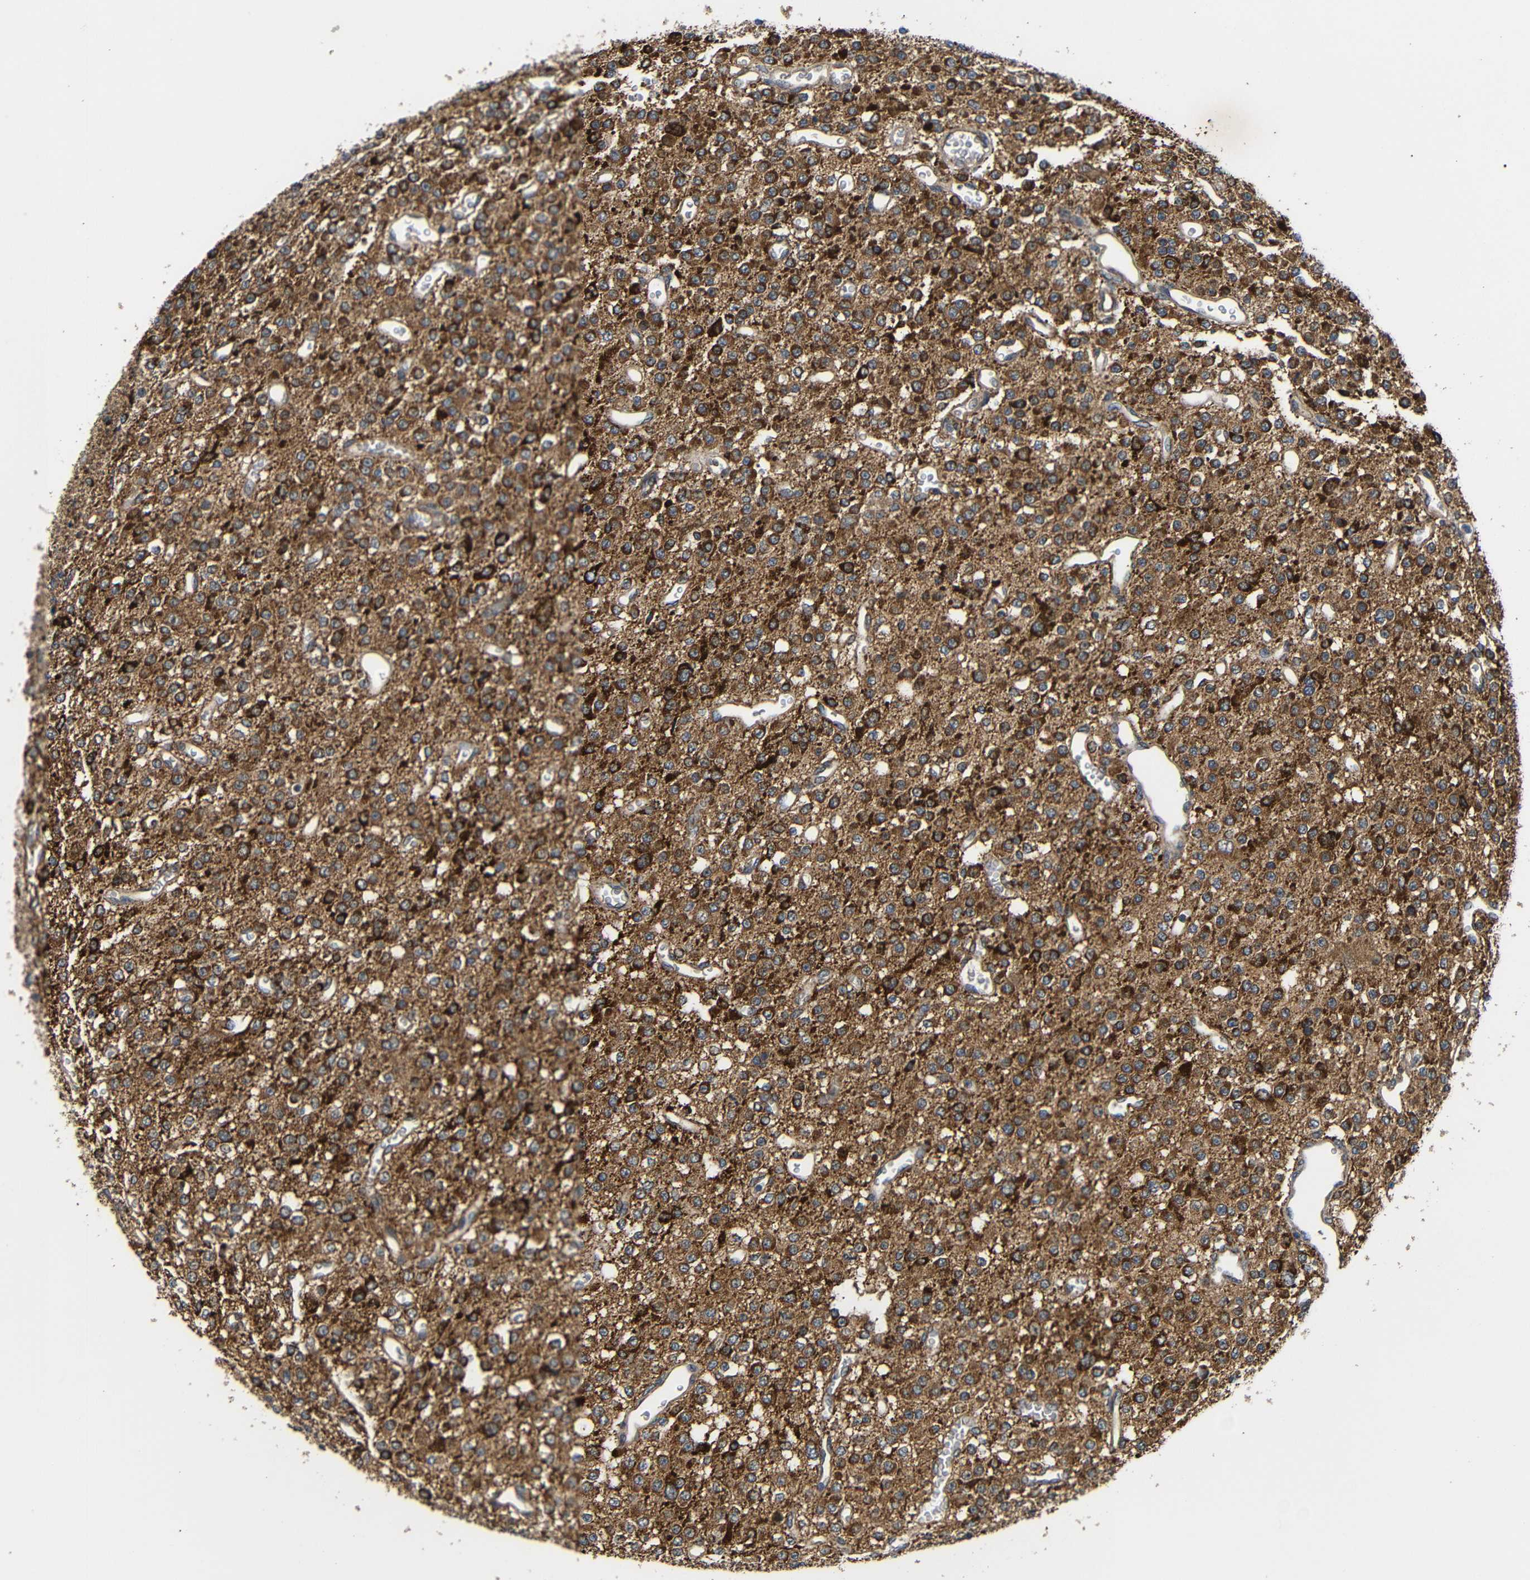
{"staining": {"intensity": "strong", "quantity": ">75%", "location": "cytoplasmic/membranous"}, "tissue": "glioma", "cell_type": "Tumor cells", "image_type": "cancer", "snomed": [{"axis": "morphology", "description": "Glioma, malignant, Low grade"}, {"axis": "topography", "description": "Brain"}], "caption": "Tumor cells display strong cytoplasmic/membranous staining in about >75% of cells in glioma.", "gene": "KANK4", "patient": {"sex": "male", "age": 38}}